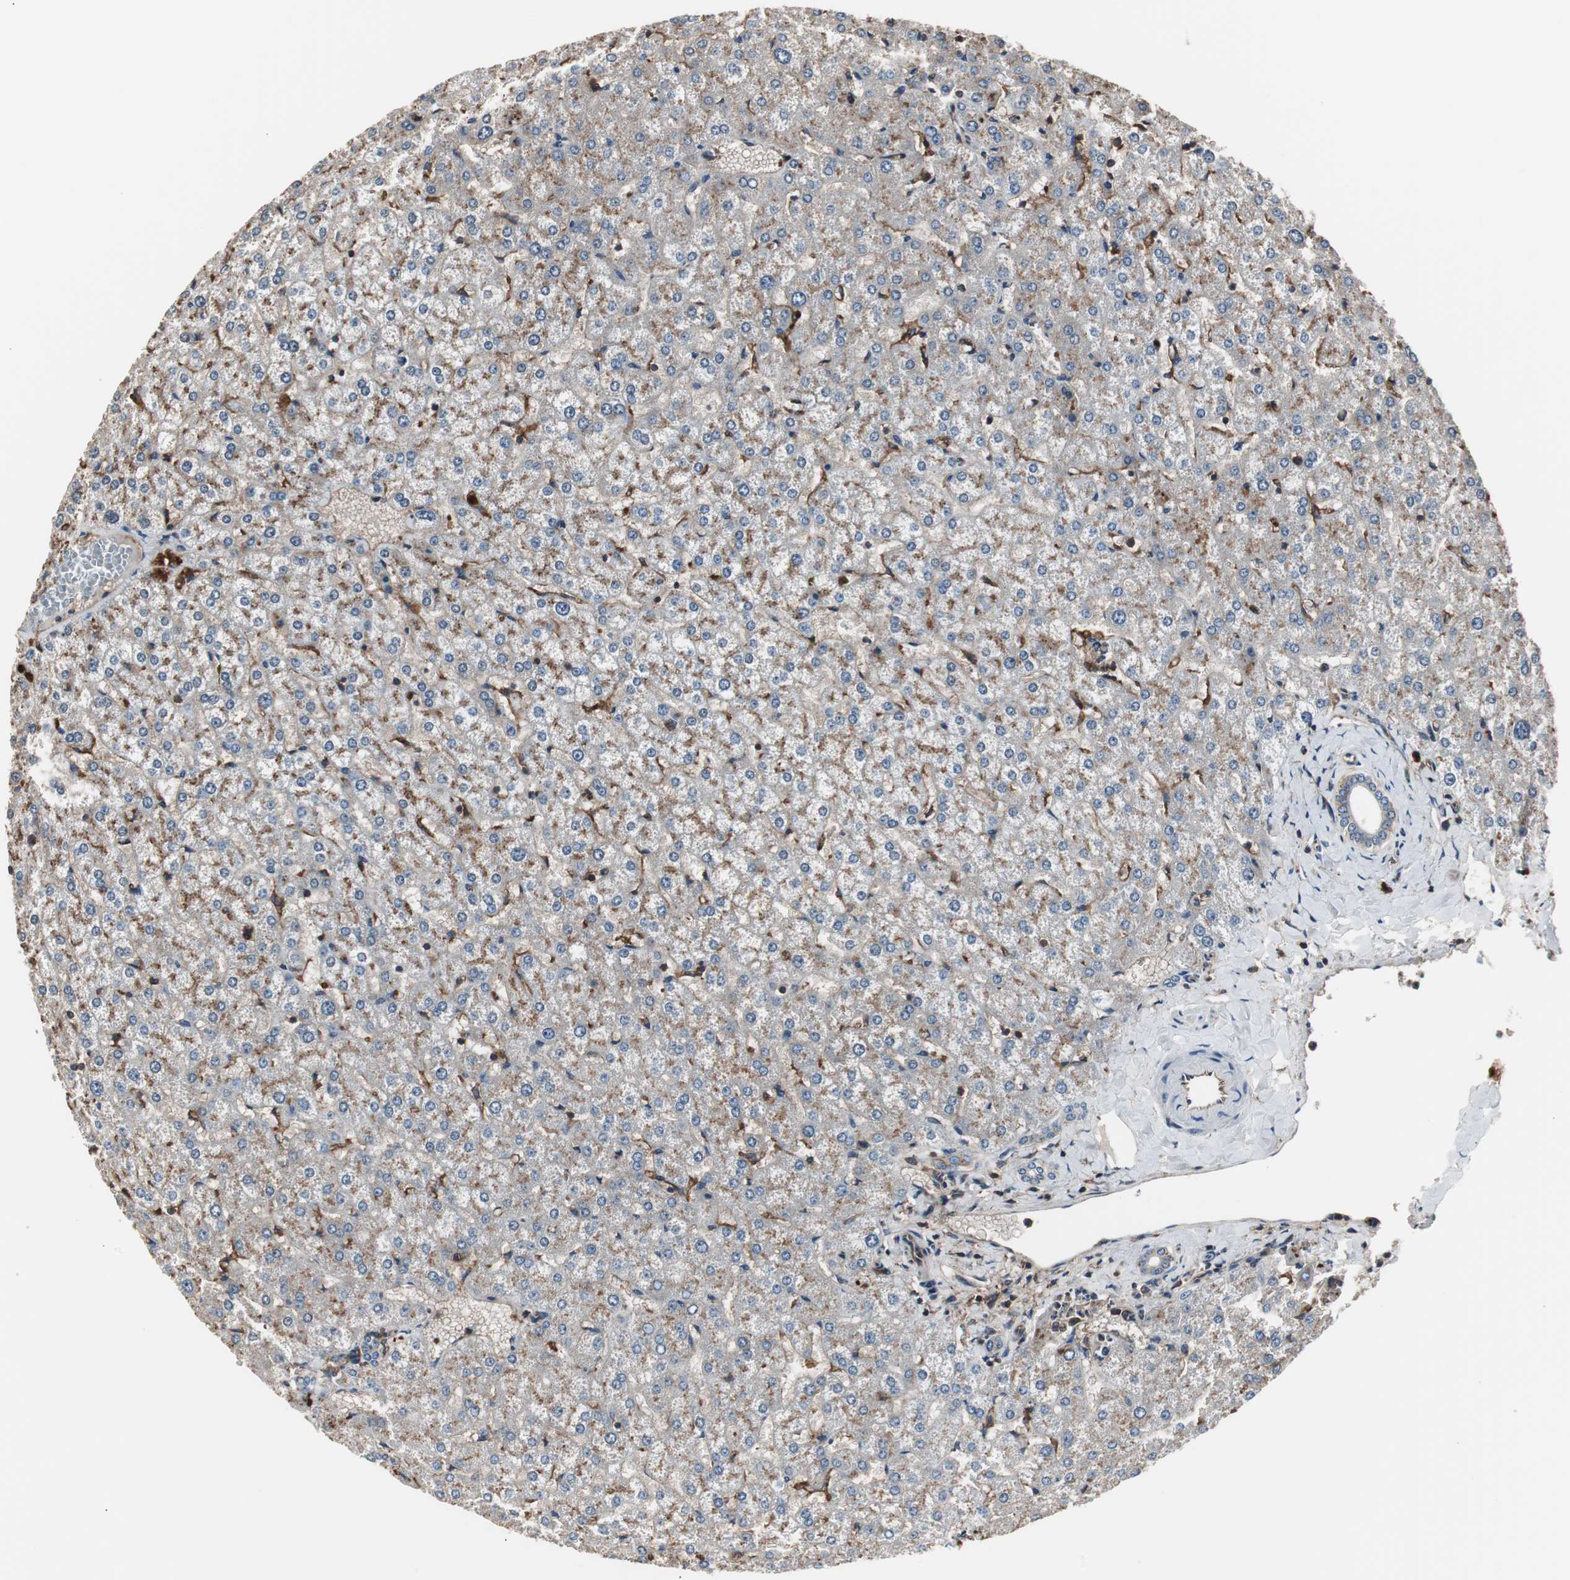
{"staining": {"intensity": "weak", "quantity": "25%-75%", "location": "cytoplasmic/membranous"}, "tissue": "liver", "cell_type": "Cholangiocytes", "image_type": "normal", "snomed": [{"axis": "morphology", "description": "Normal tissue, NOS"}, {"axis": "topography", "description": "Liver"}], "caption": "This image exhibits IHC staining of unremarkable human liver, with low weak cytoplasmic/membranous expression in approximately 25%-75% of cholangiocytes.", "gene": "B2M", "patient": {"sex": "female", "age": 32}}